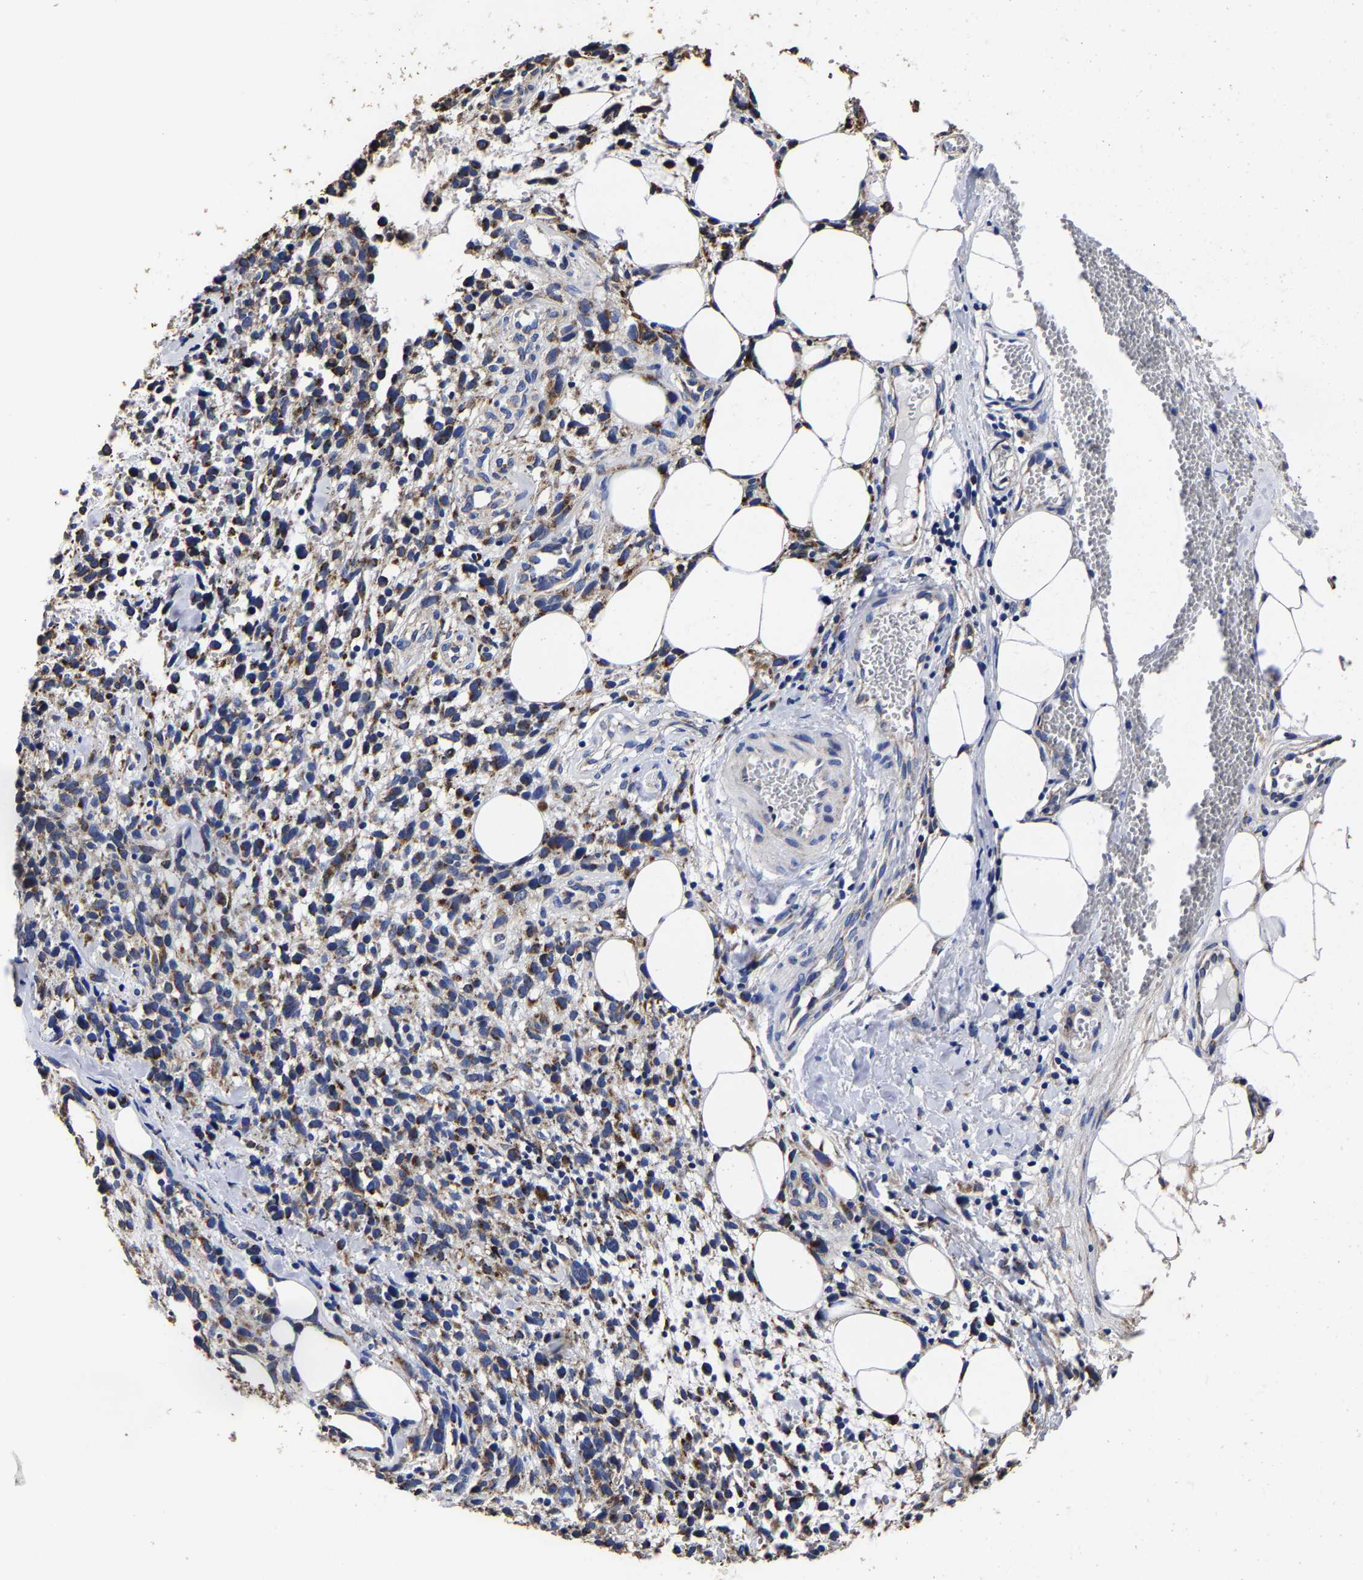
{"staining": {"intensity": "moderate", "quantity": ">75%", "location": "cytoplasmic/membranous"}, "tissue": "melanoma", "cell_type": "Tumor cells", "image_type": "cancer", "snomed": [{"axis": "morphology", "description": "Malignant melanoma, NOS"}, {"axis": "topography", "description": "Skin"}], "caption": "Protein expression by immunohistochemistry (IHC) demonstrates moderate cytoplasmic/membranous positivity in about >75% of tumor cells in malignant melanoma. (Brightfield microscopy of DAB IHC at high magnification).", "gene": "AASS", "patient": {"sex": "female", "age": 55}}